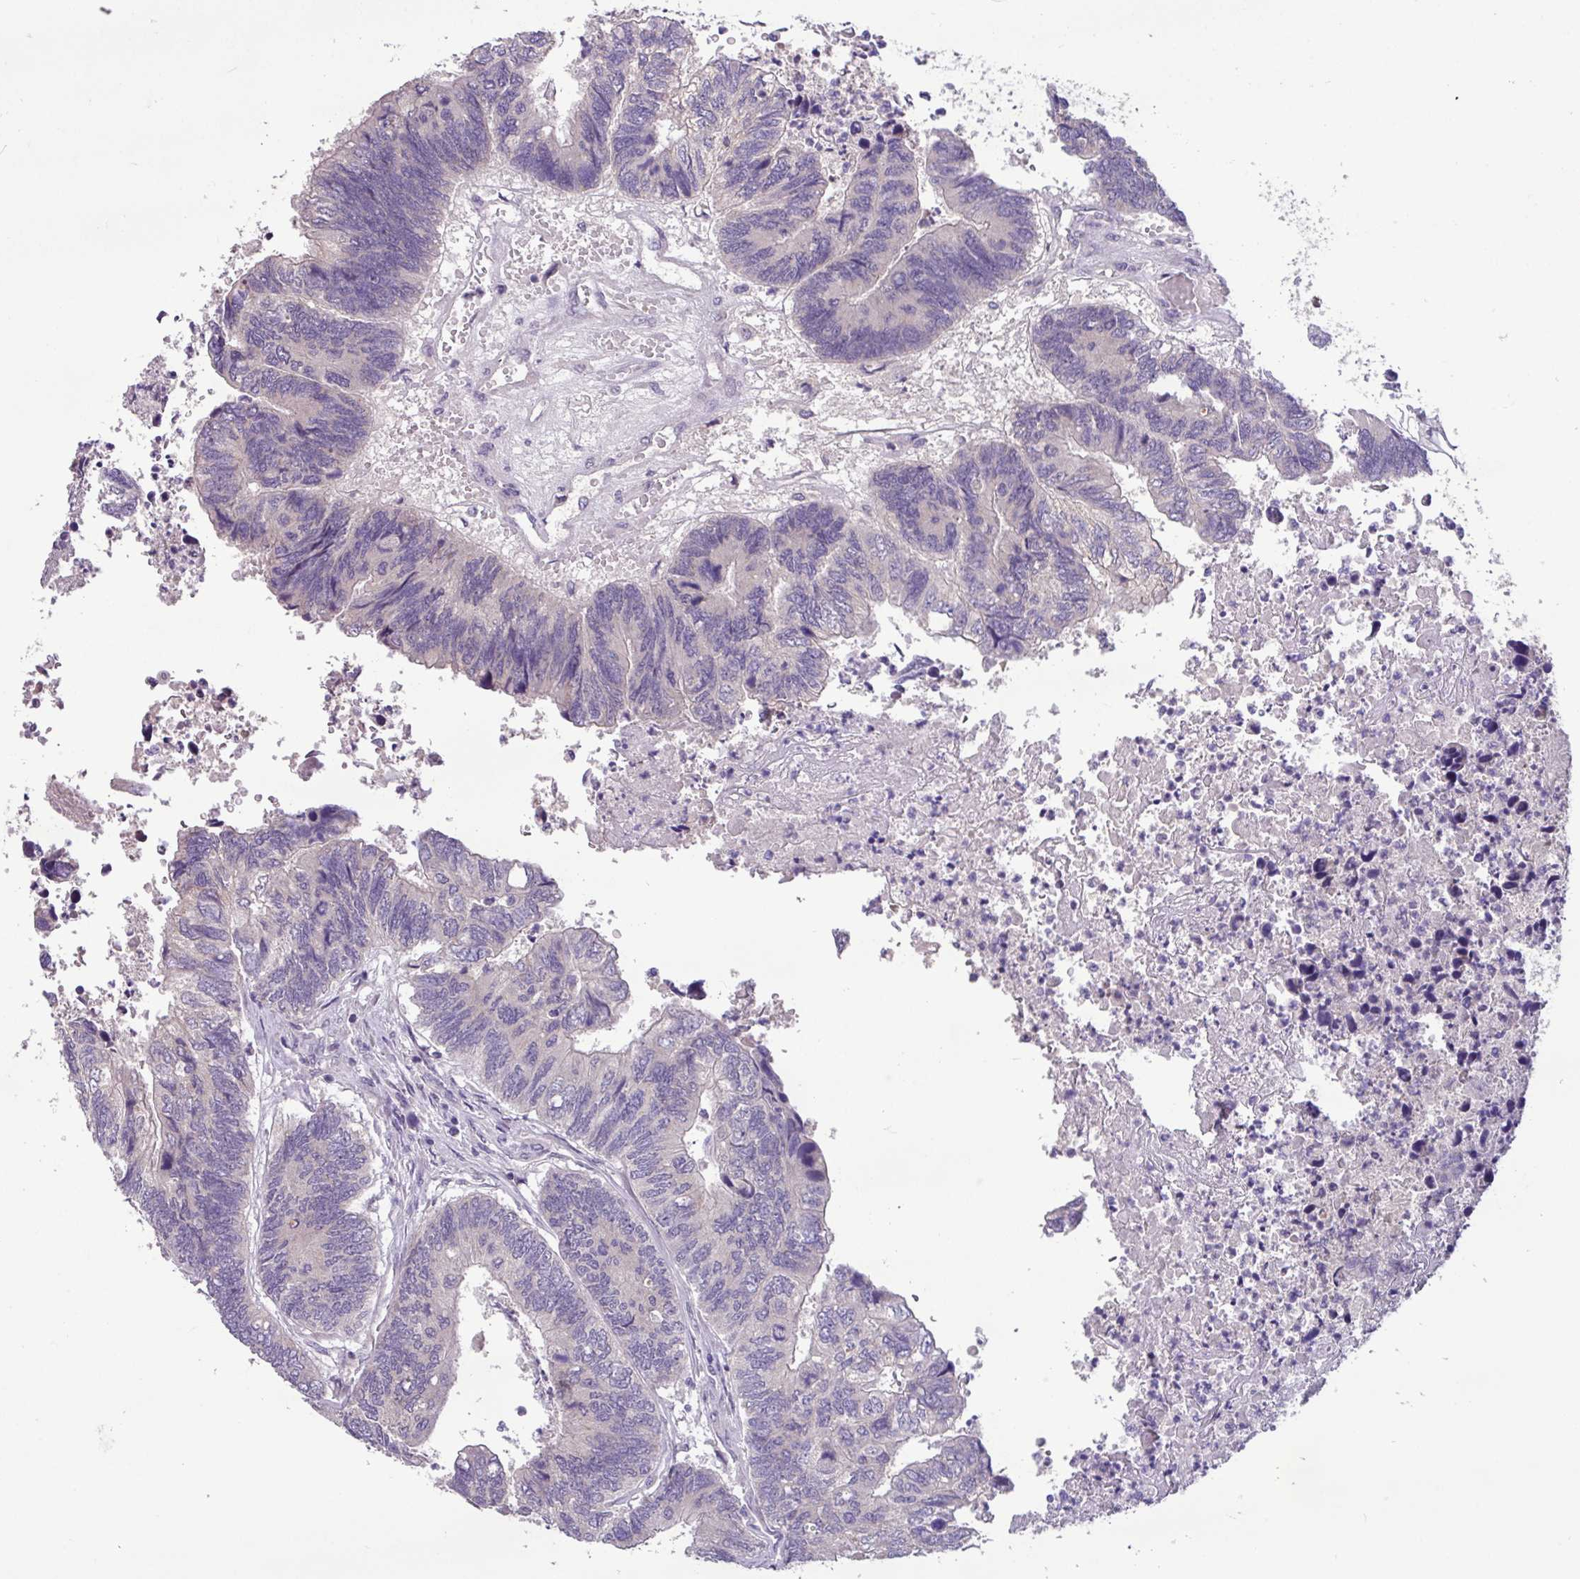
{"staining": {"intensity": "negative", "quantity": "none", "location": "none"}, "tissue": "colorectal cancer", "cell_type": "Tumor cells", "image_type": "cancer", "snomed": [{"axis": "morphology", "description": "Adenocarcinoma, NOS"}, {"axis": "topography", "description": "Colon"}], "caption": "Colorectal cancer (adenocarcinoma) was stained to show a protein in brown. There is no significant staining in tumor cells. (IHC, brightfield microscopy, high magnification).", "gene": "PAX8", "patient": {"sex": "female", "age": 67}}